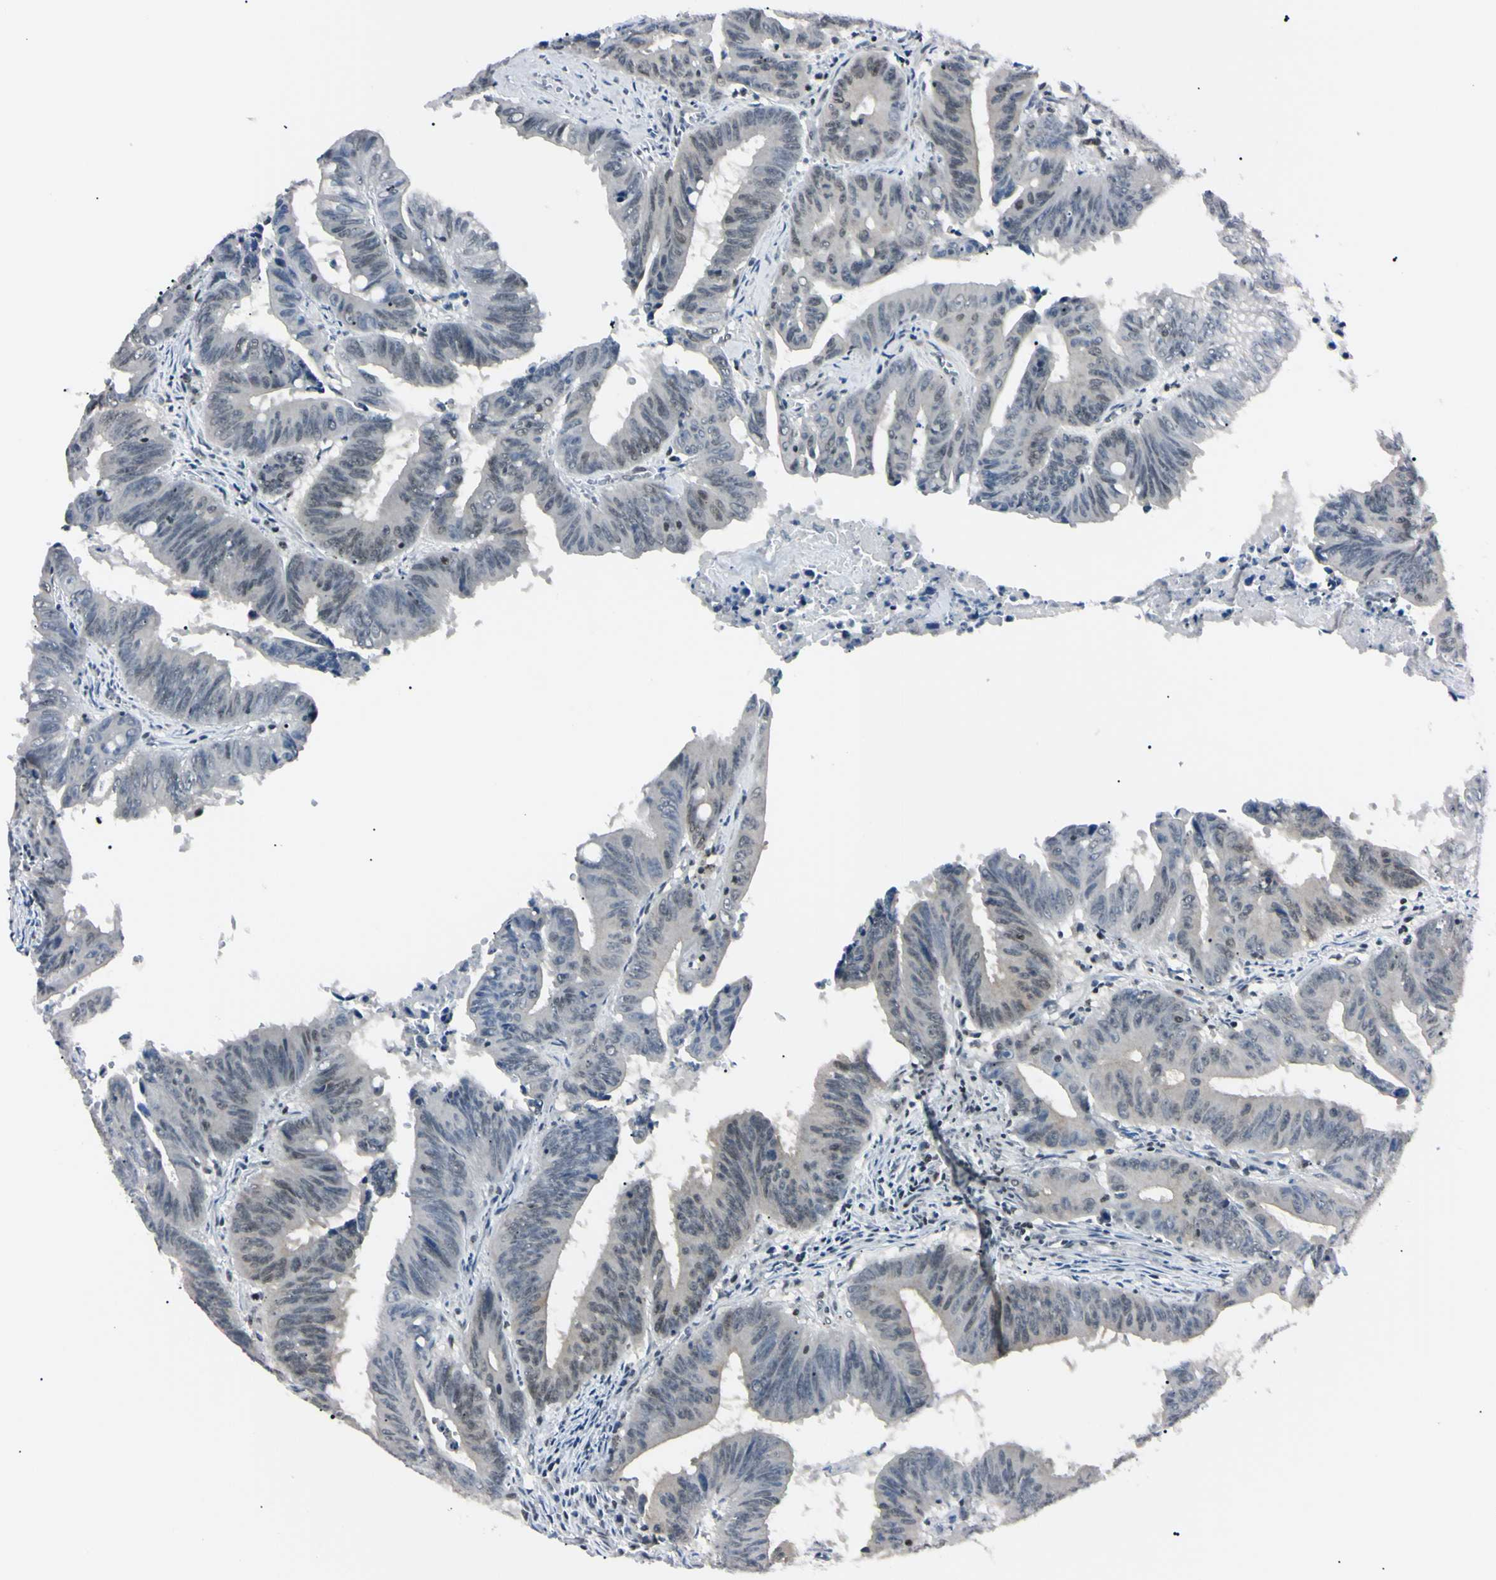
{"staining": {"intensity": "negative", "quantity": "none", "location": "none"}, "tissue": "colorectal cancer", "cell_type": "Tumor cells", "image_type": "cancer", "snomed": [{"axis": "morphology", "description": "Adenocarcinoma, NOS"}, {"axis": "topography", "description": "Colon"}], "caption": "Protein analysis of colorectal adenocarcinoma exhibits no significant expression in tumor cells.", "gene": "C1orf174", "patient": {"sex": "male", "age": 45}}